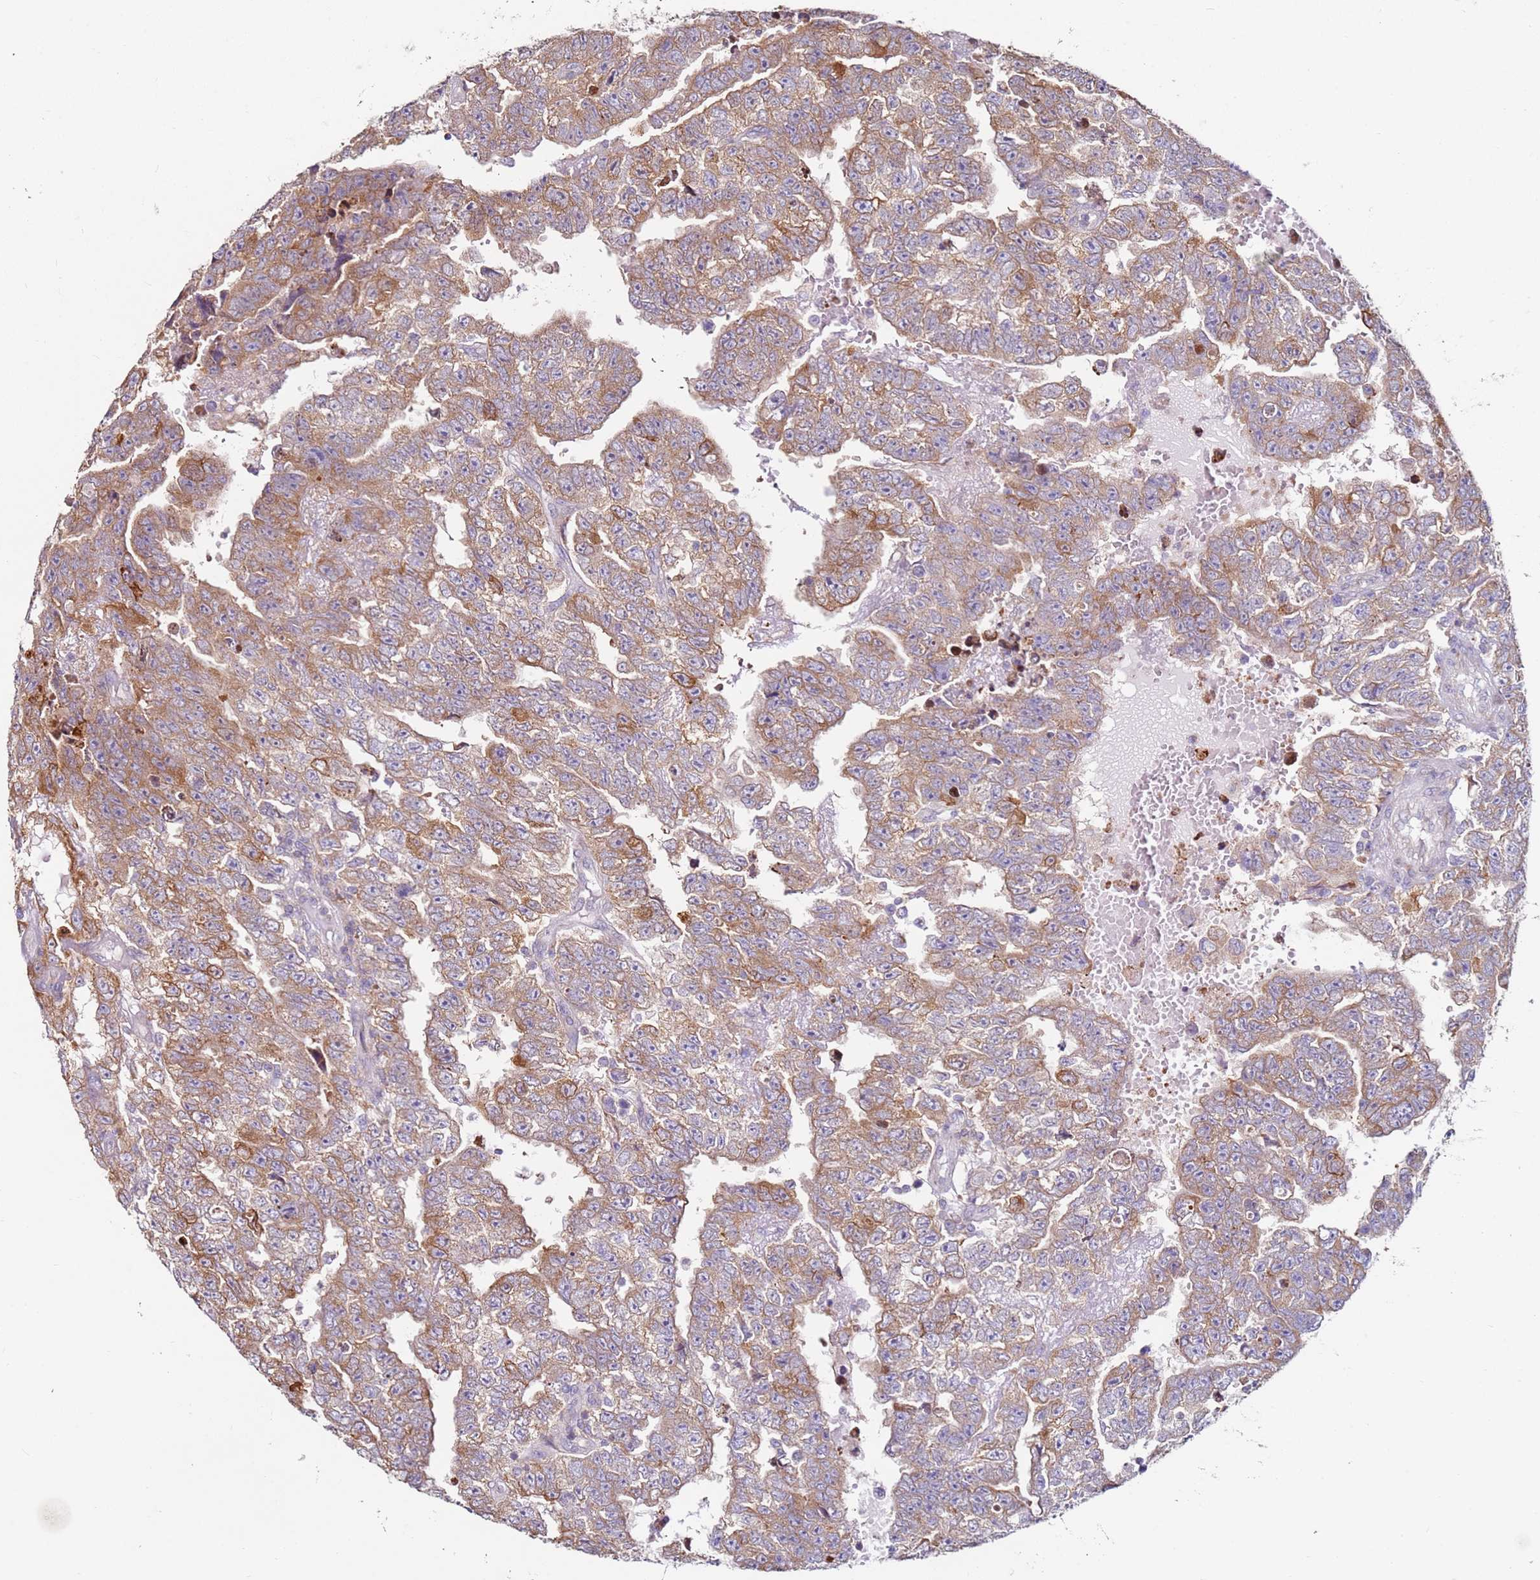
{"staining": {"intensity": "moderate", "quantity": ">75%", "location": "cytoplasmic/membranous"}, "tissue": "testis cancer", "cell_type": "Tumor cells", "image_type": "cancer", "snomed": [{"axis": "morphology", "description": "Carcinoma, Embryonal, NOS"}, {"axis": "topography", "description": "Testis"}], "caption": "Moderate cytoplasmic/membranous staining for a protein is identified in about >75% of tumor cells of embryonal carcinoma (testis) using IHC.", "gene": "CNOT9", "patient": {"sex": "male", "age": 25}}